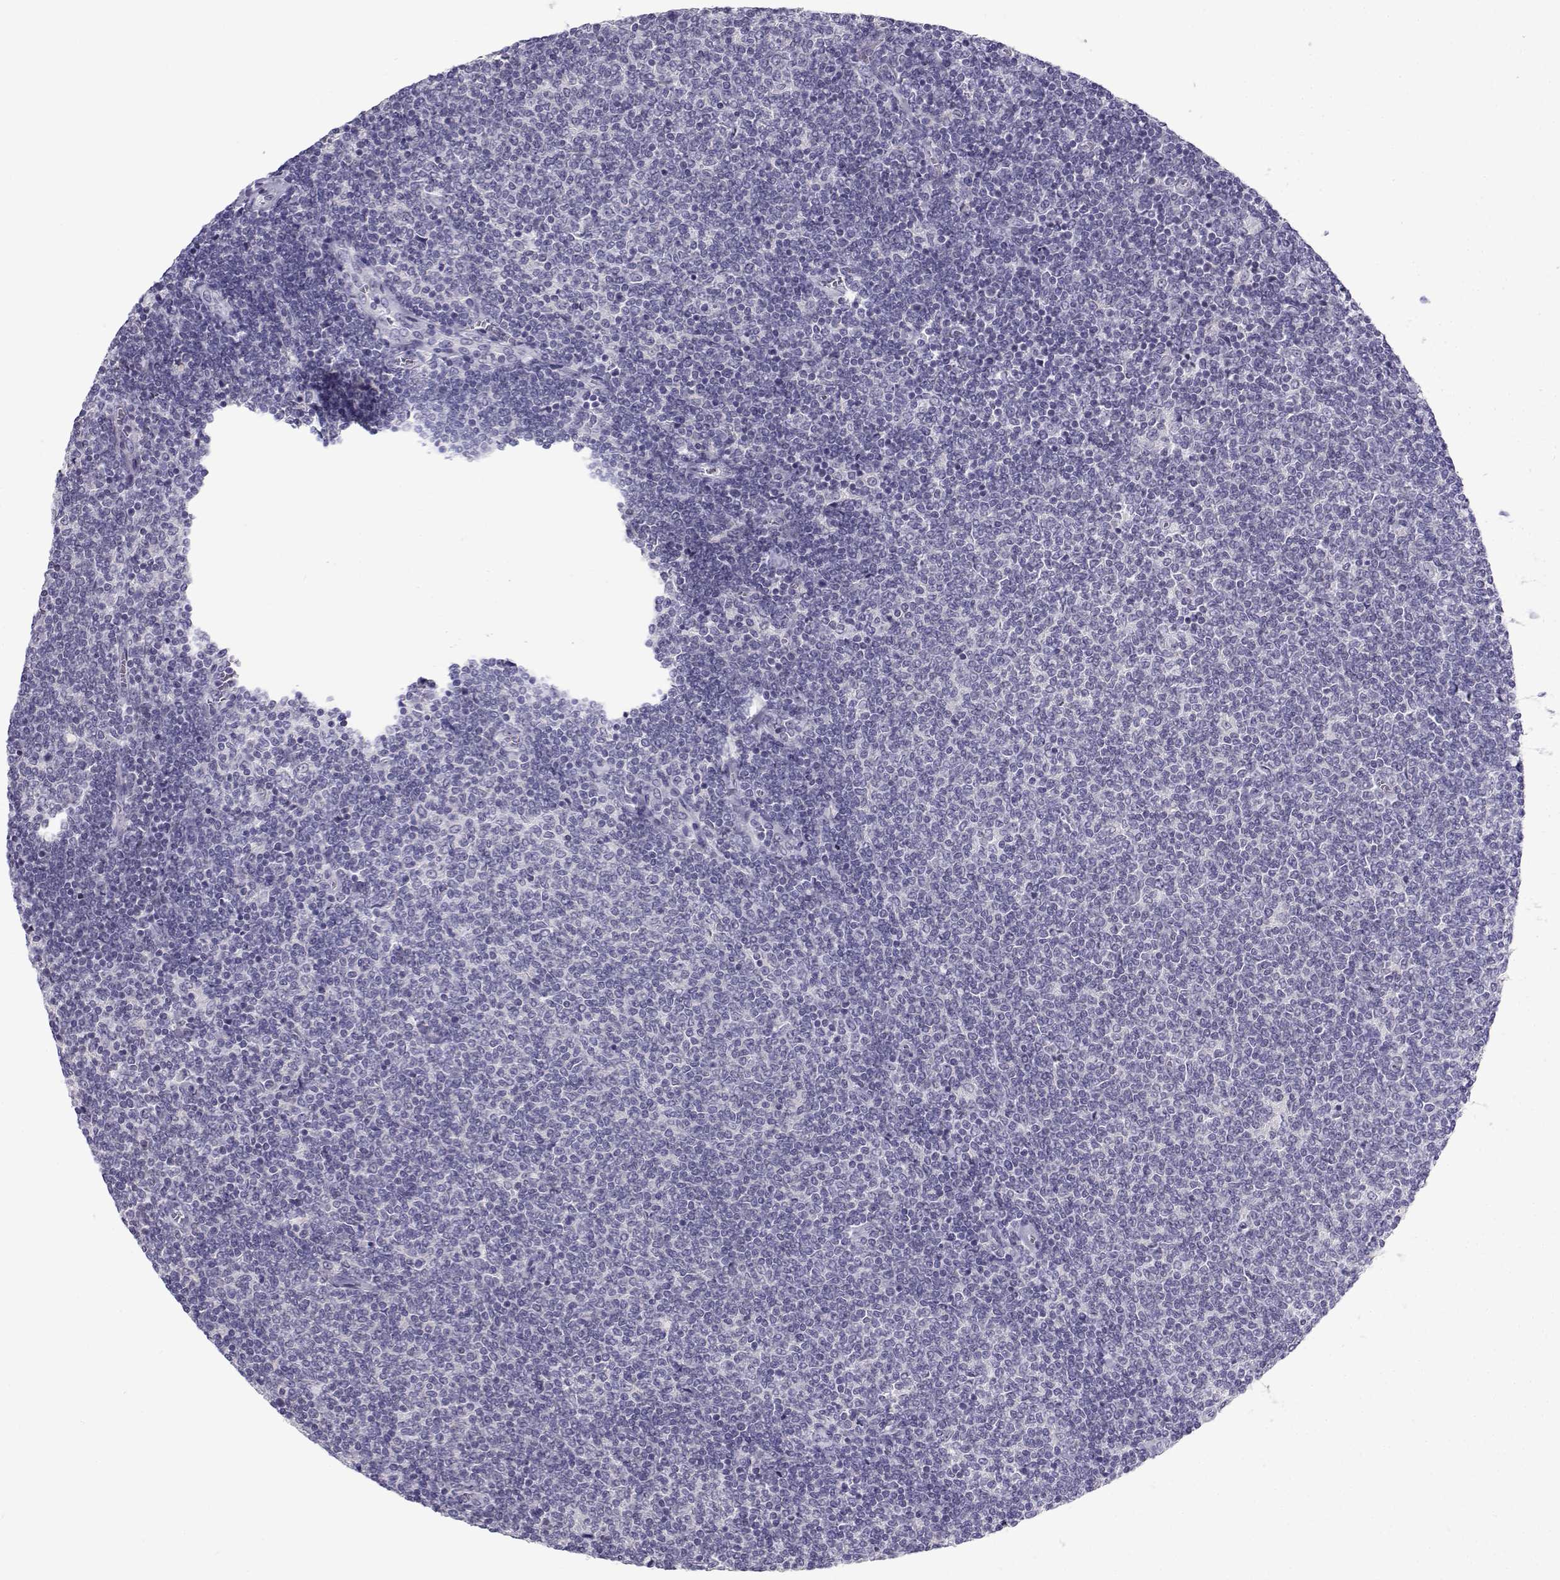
{"staining": {"intensity": "negative", "quantity": "none", "location": "none"}, "tissue": "lymphoma", "cell_type": "Tumor cells", "image_type": "cancer", "snomed": [{"axis": "morphology", "description": "Malignant lymphoma, non-Hodgkin's type, Low grade"}, {"axis": "topography", "description": "Lymph node"}], "caption": "A photomicrograph of malignant lymphoma, non-Hodgkin's type (low-grade) stained for a protein demonstrates no brown staining in tumor cells. The staining is performed using DAB (3,3'-diaminobenzidine) brown chromogen with nuclei counter-stained in using hematoxylin.", "gene": "FAM166A", "patient": {"sex": "male", "age": 52}}